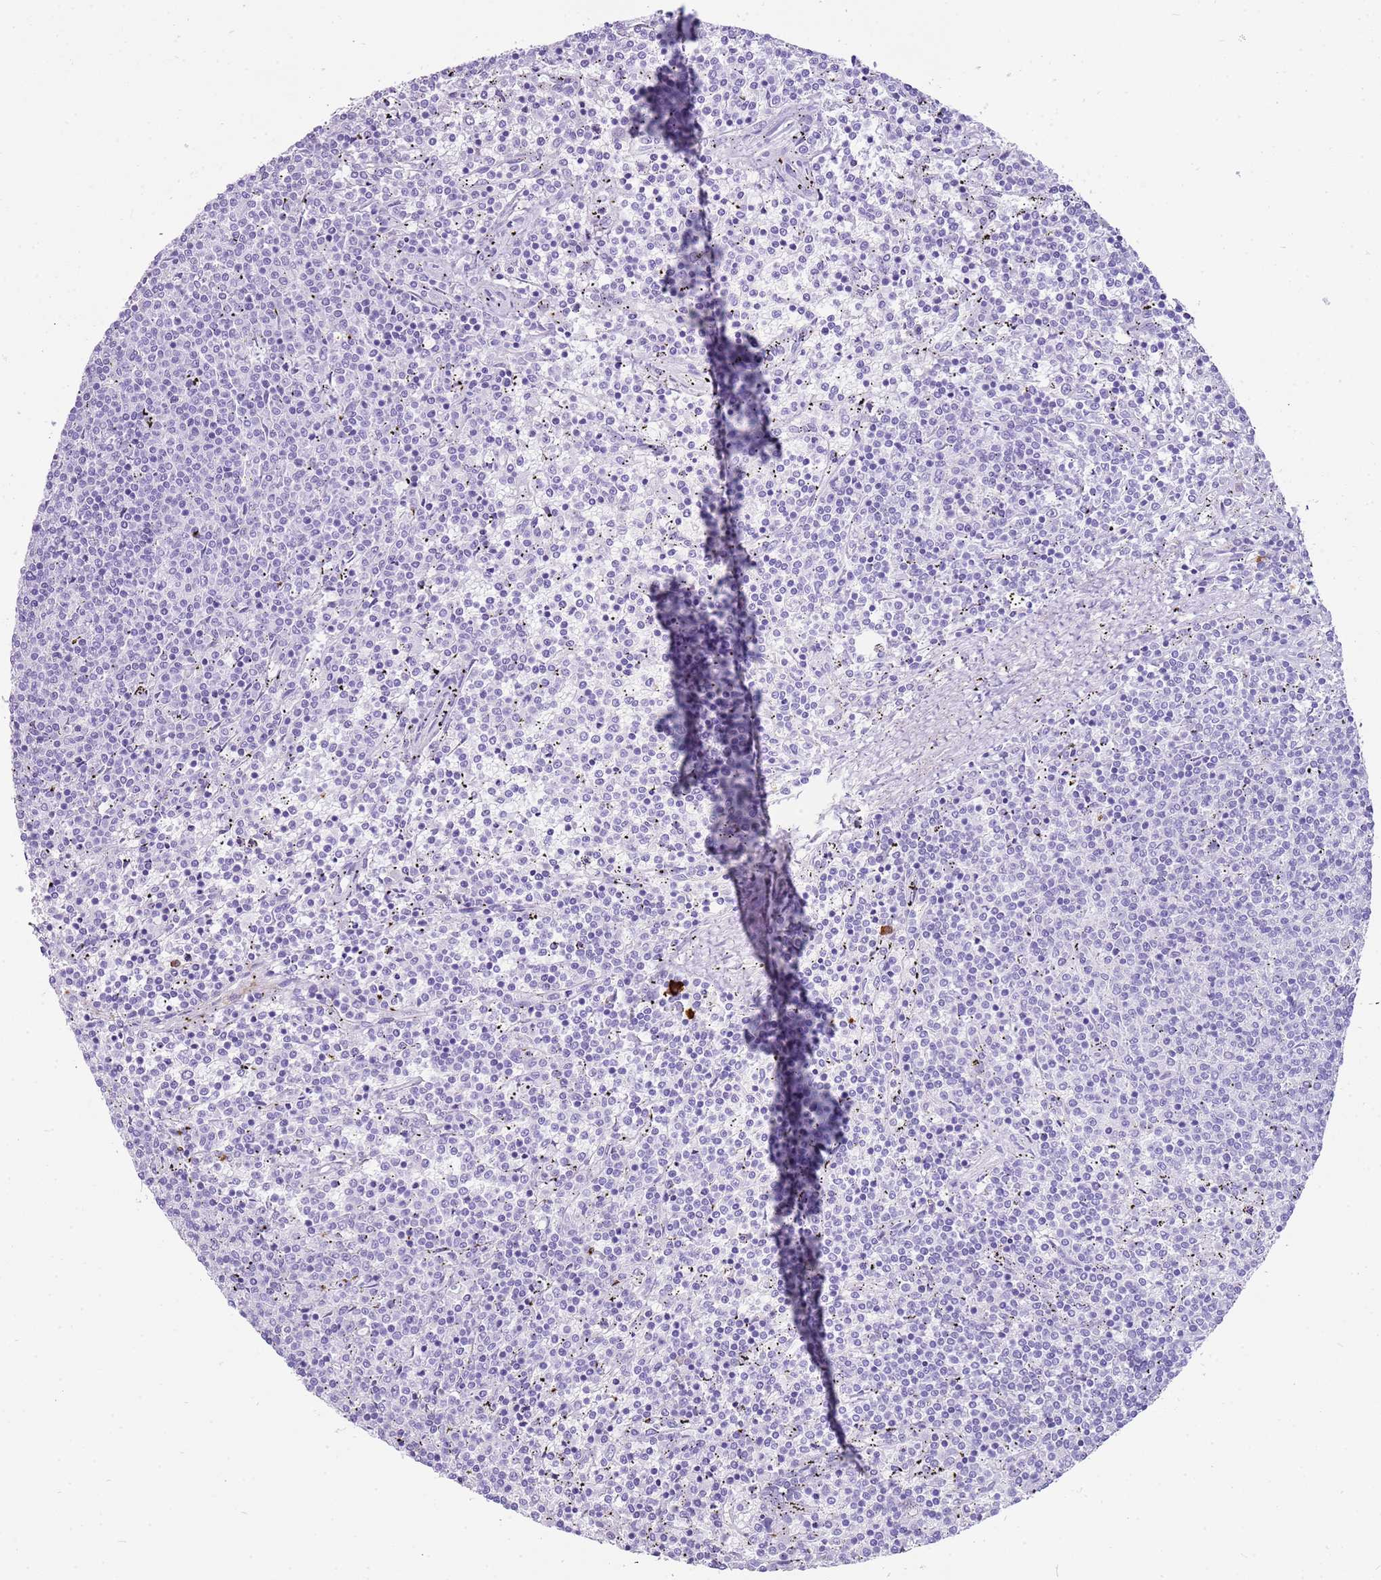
{"staining": {"intensity": "negative", "quantity": "none", "location": "none"}, "tissue": "lymphoma", "cell_type": "Tumor cells", "image_type": "cancer", "snomed": [{"axis": "morphology", "description": "Malignant lymphoma, non-Hodgkin's type, Low grade"}, {"axis": "topography", "description": "Spleen"}], "caption": "A high-resolution histopathology image shows immunohistochemistry staining of lymphoma, which displays no significant positivity in tumor cells.", "gene": "IGKV3D-11", "patient": {"sex": "female", "age": 50}}